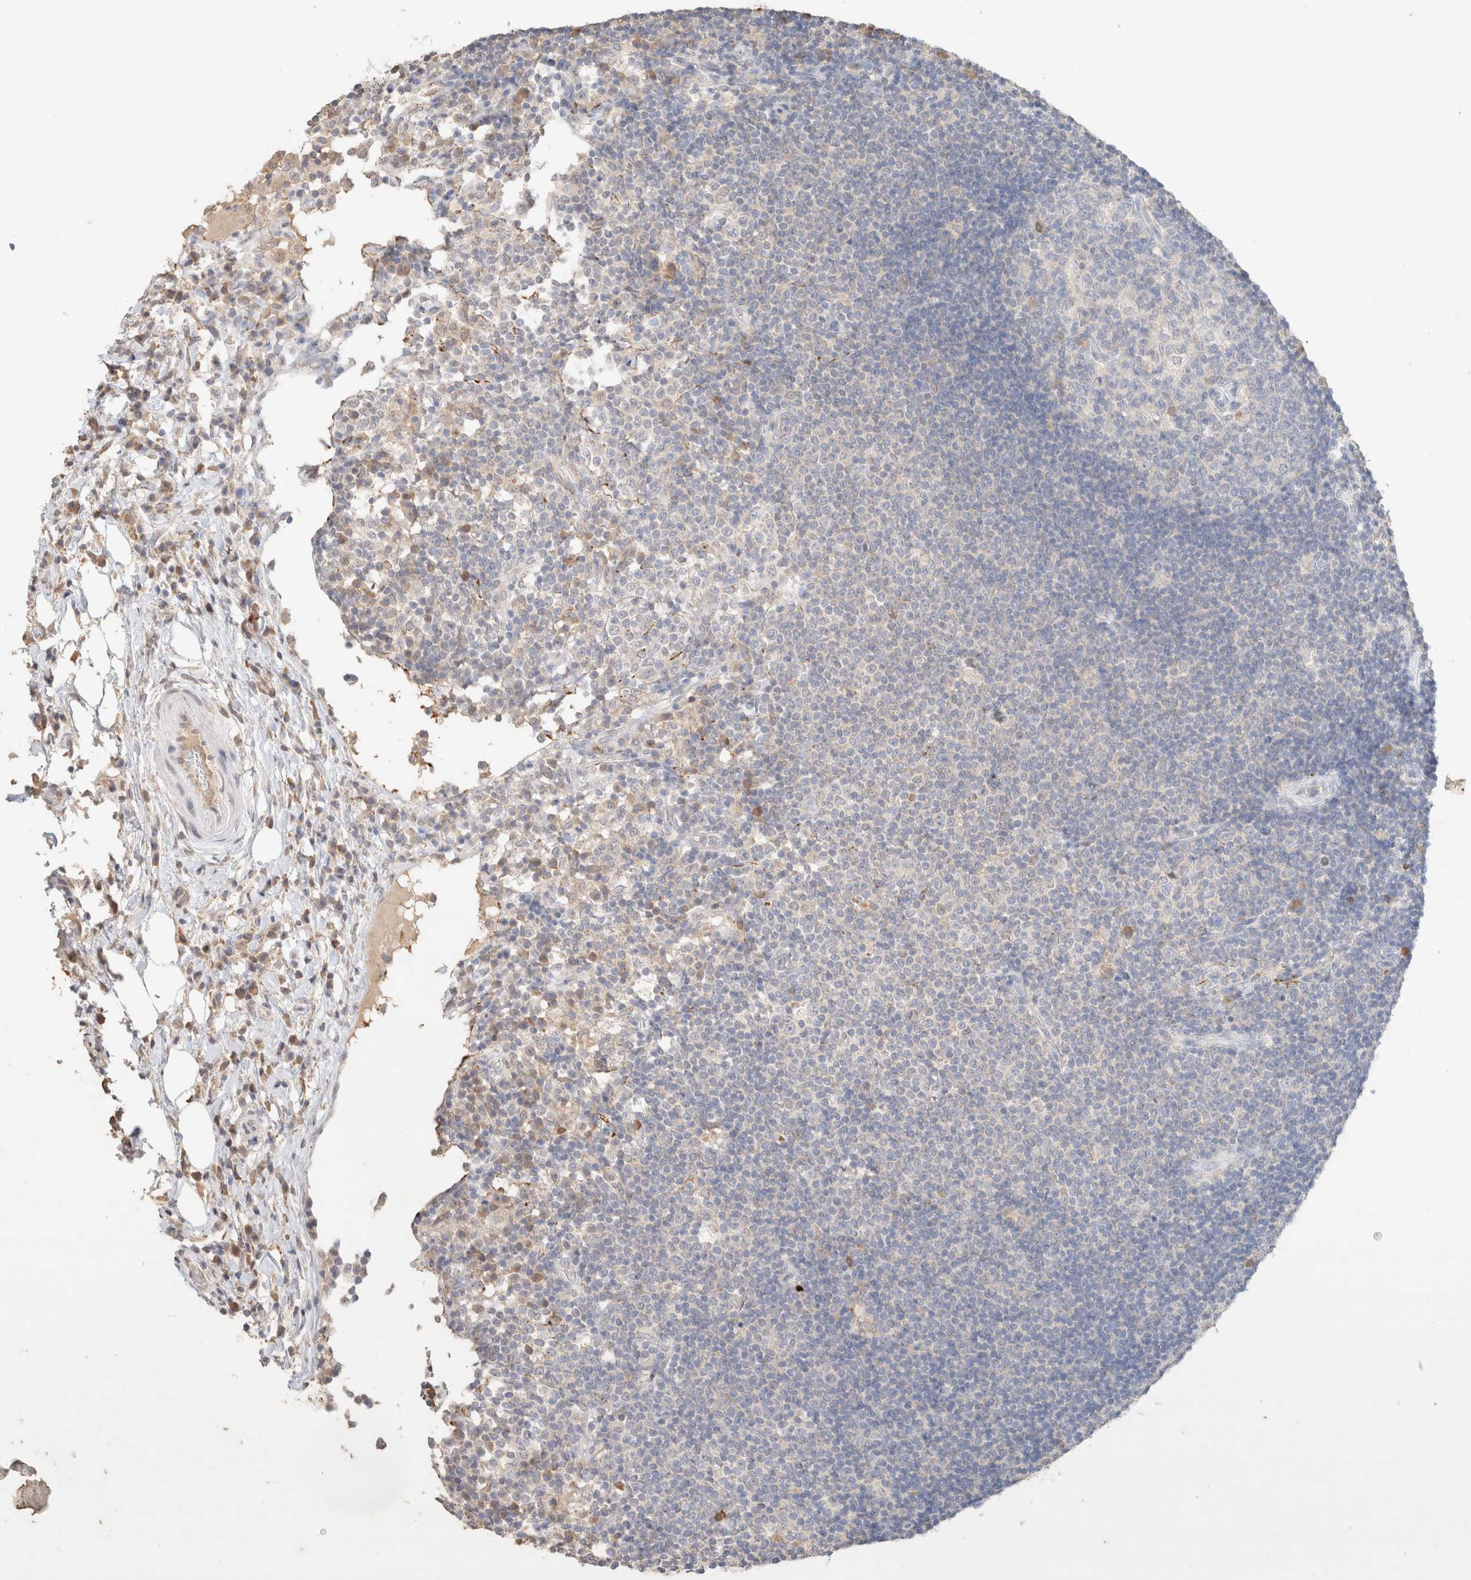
{"staining": {"intensity": "negative", "quantity": "none", "location": "none"}, "tissue": "lymph node", "cell_type": "Germinal center cells", "image_type": "normal", "snomed": [{"axis": "morphology", "description": "Normal tissue, NOS"}, {"axis": "topography", "description": "Lymph node"}], "caption": "Immunohistochemistry (IHC) of benign lymph node reveals no staining in germinal center cells.", "gene": "CPA1", "patient": {"sex": "female", "age": 53}}